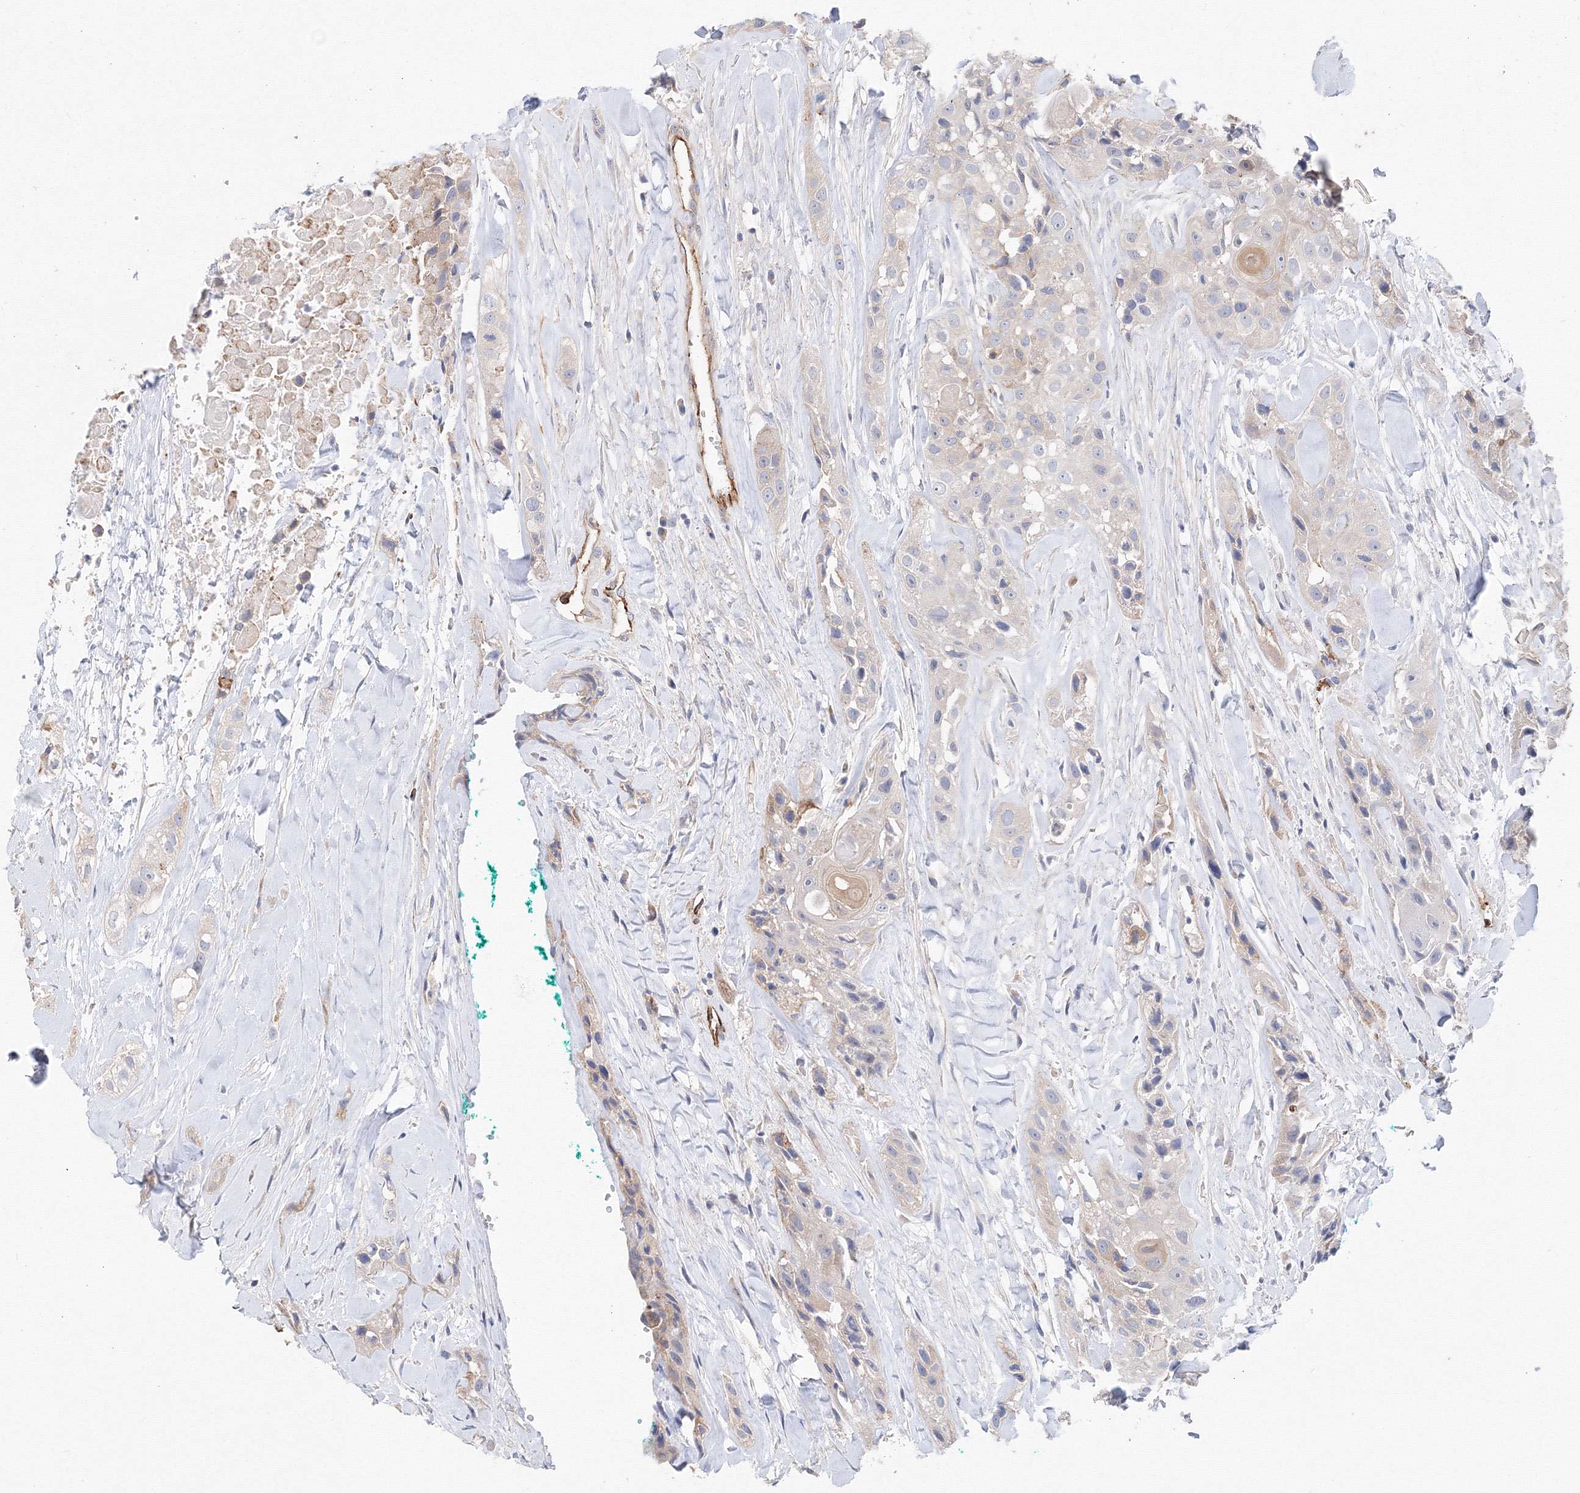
{"staining": {"intensity": "weak", "quantity": "25%-75%", "location": "cytoplasmic/membranous"}, "tissue": "head and neck cancer", "cell_type": "Tumor cells", "image_type": "cancer", "snomed": [{"axis": "morphology", "description": "Normal tissue, NOS"}, {"axis": "morphology", "description": "Squamous cell carcinoma, NOS"}, {"axis": "topography", "description": "Skeletal muscle"}, {"axis": "topography", "description": "Head-Neck"}], "caption": "This is a photomicrograph of immunohistochemistry (IHC) staining of head and neck cancer, which shows weak positivity in the cytoplasmic/membranous of tumor cells.", "gene": "DIS3L2", "patient": {"sex": "male", "age": 51}}